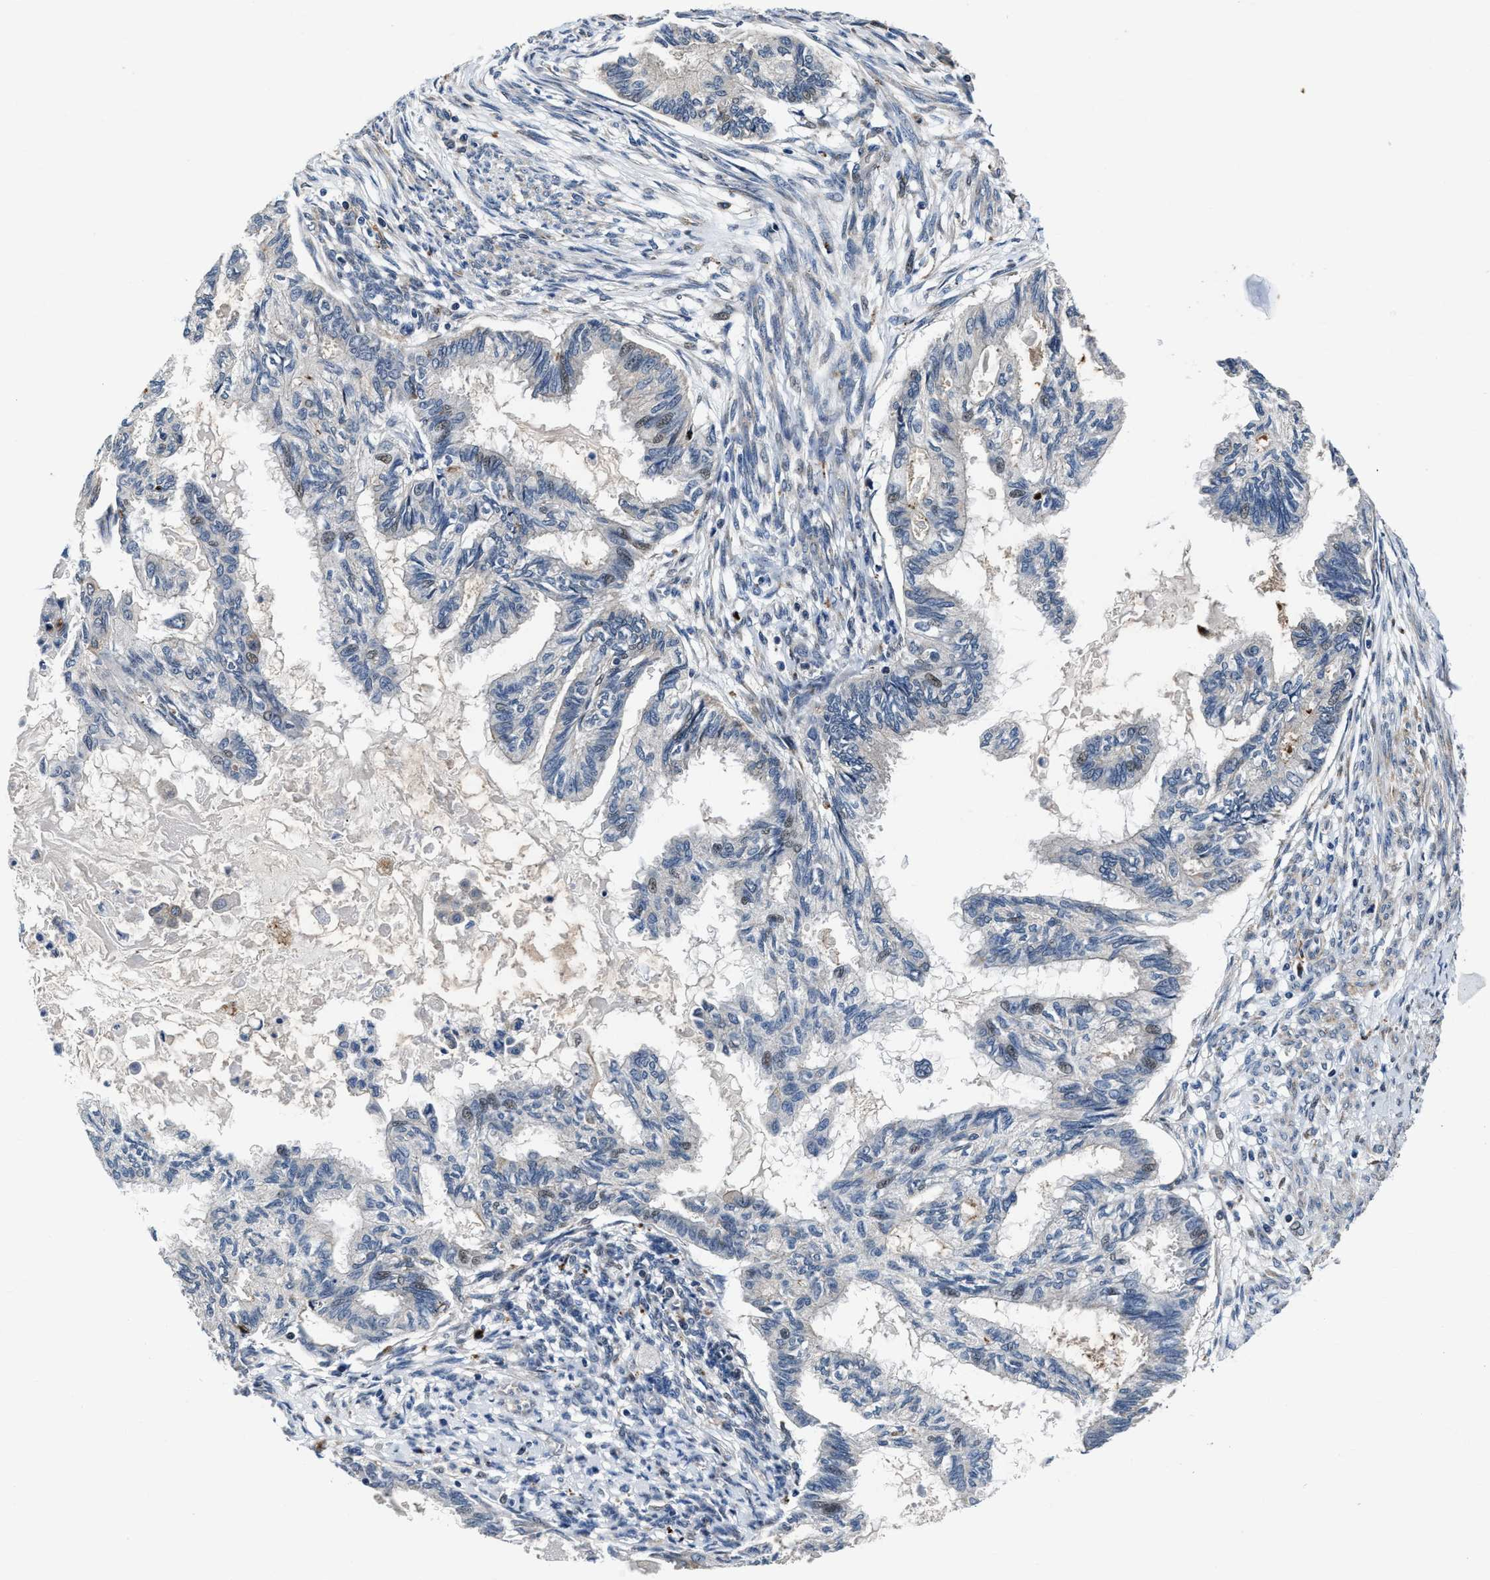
{"staining": {"intensity": "negative", "quantity": "none", "location": "none"}, "tissue": "cervical cancer", "cell_type": "Tumor cells", "image_type": "cancer", "snomed": [{"axis": "morphology", "description": "Normal tissue, NOS"}, {"axis": "morphology", "description": "Adenocarcinoma, NOS"}, {"axis": "topography", "description": "Cervix"}, {"axis": "topography", "description": "Endometrium"}], "caption": "Adenocarcinoma (cervical) was stained to show a protein in brown. There is no significant expression in tumor cells. Brightfield microscopy of IHC stained with DAB (brown) and hematoxylin (blue), captured at high magnification.", "gene": "C2orf66", "patient": {"sex": "female", "age": 86}}